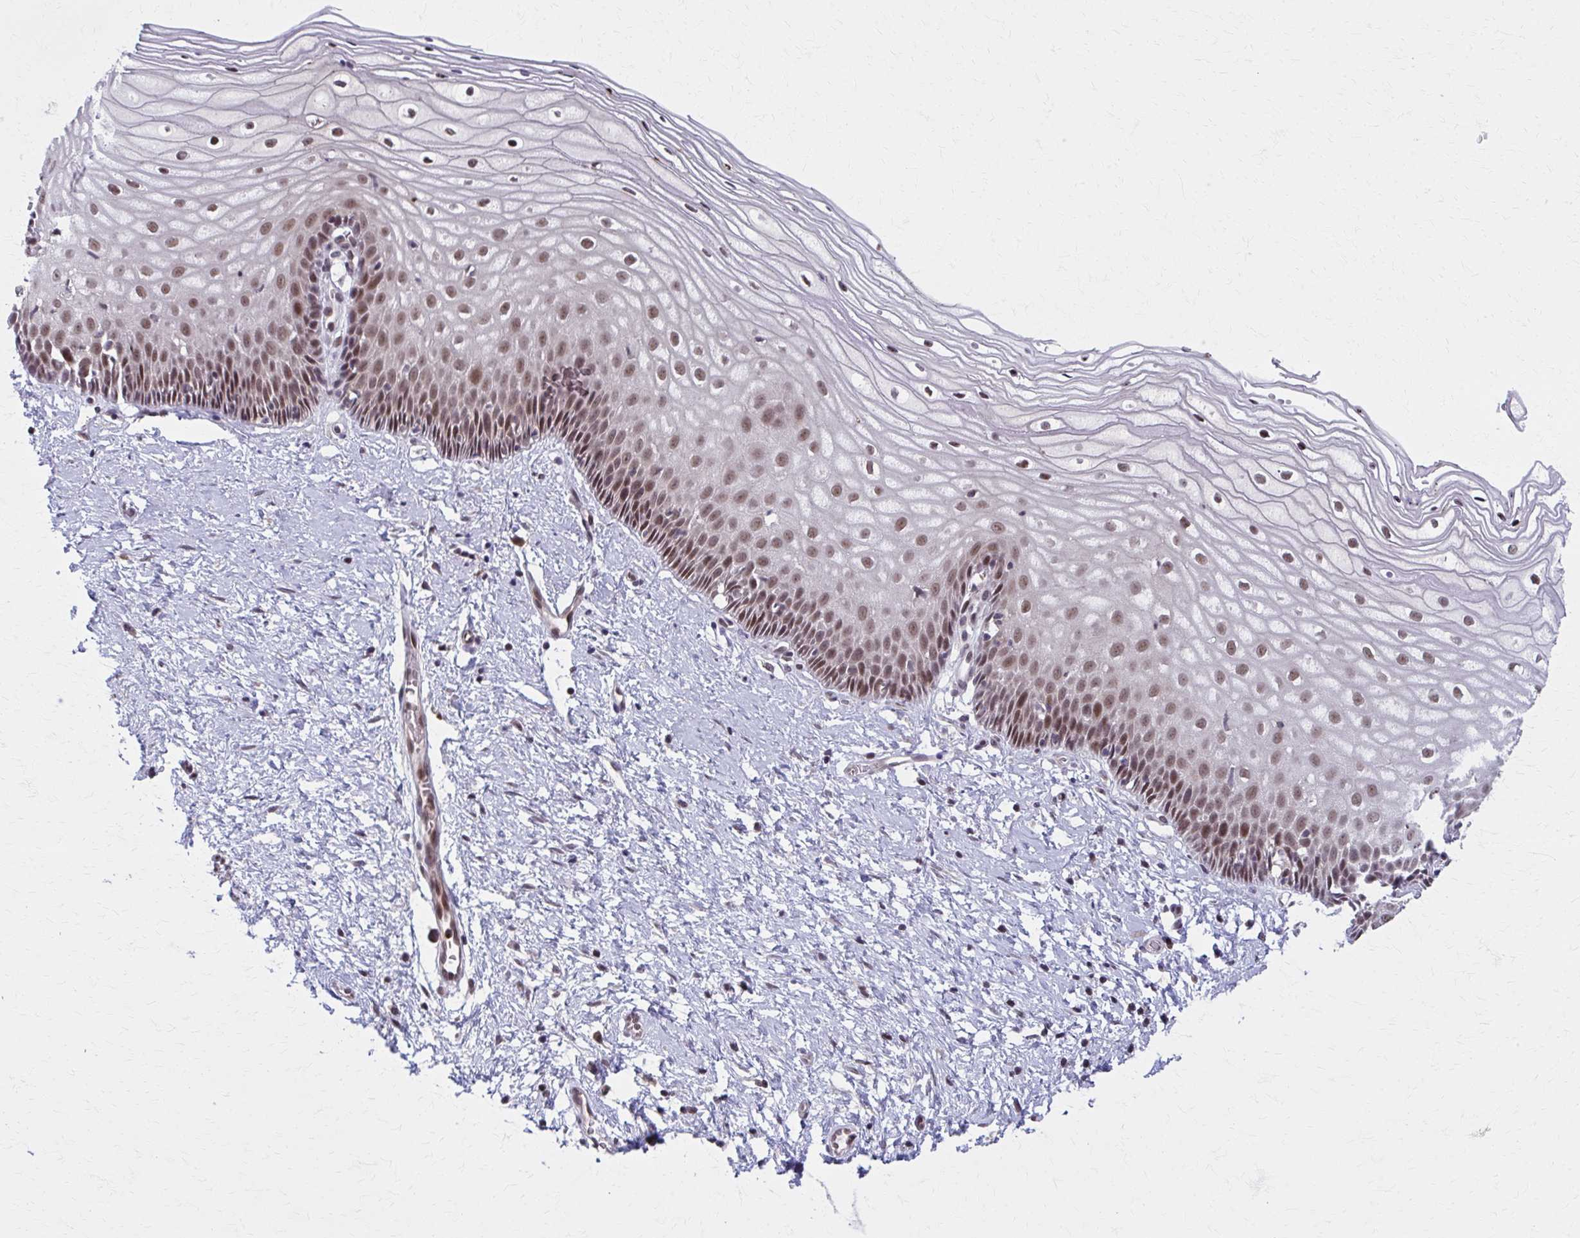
{"staining": {"intensity": "negative", "quantity": "none", "location": "none"}, "tissue": "cervix", "cell_type": "Glandular cells", "image_type": "normal", "snomed": [{"axis": "morphology", "description": "Normal tissue, NOS"}, {"axis": "topography", "description": "Cervix"}], "caption": "Image shows no protein expression in glandular cells of unremarkable cervix. (Stains: DAB (3,3'-diaminobenzidine) immunohistochemistry (IHC) with hematoxylin counter stain, Microscopy: brightfield microscopy at high magnification).", "gene": "SETBP1", "patient": {"sex": "female", "age": 36}}